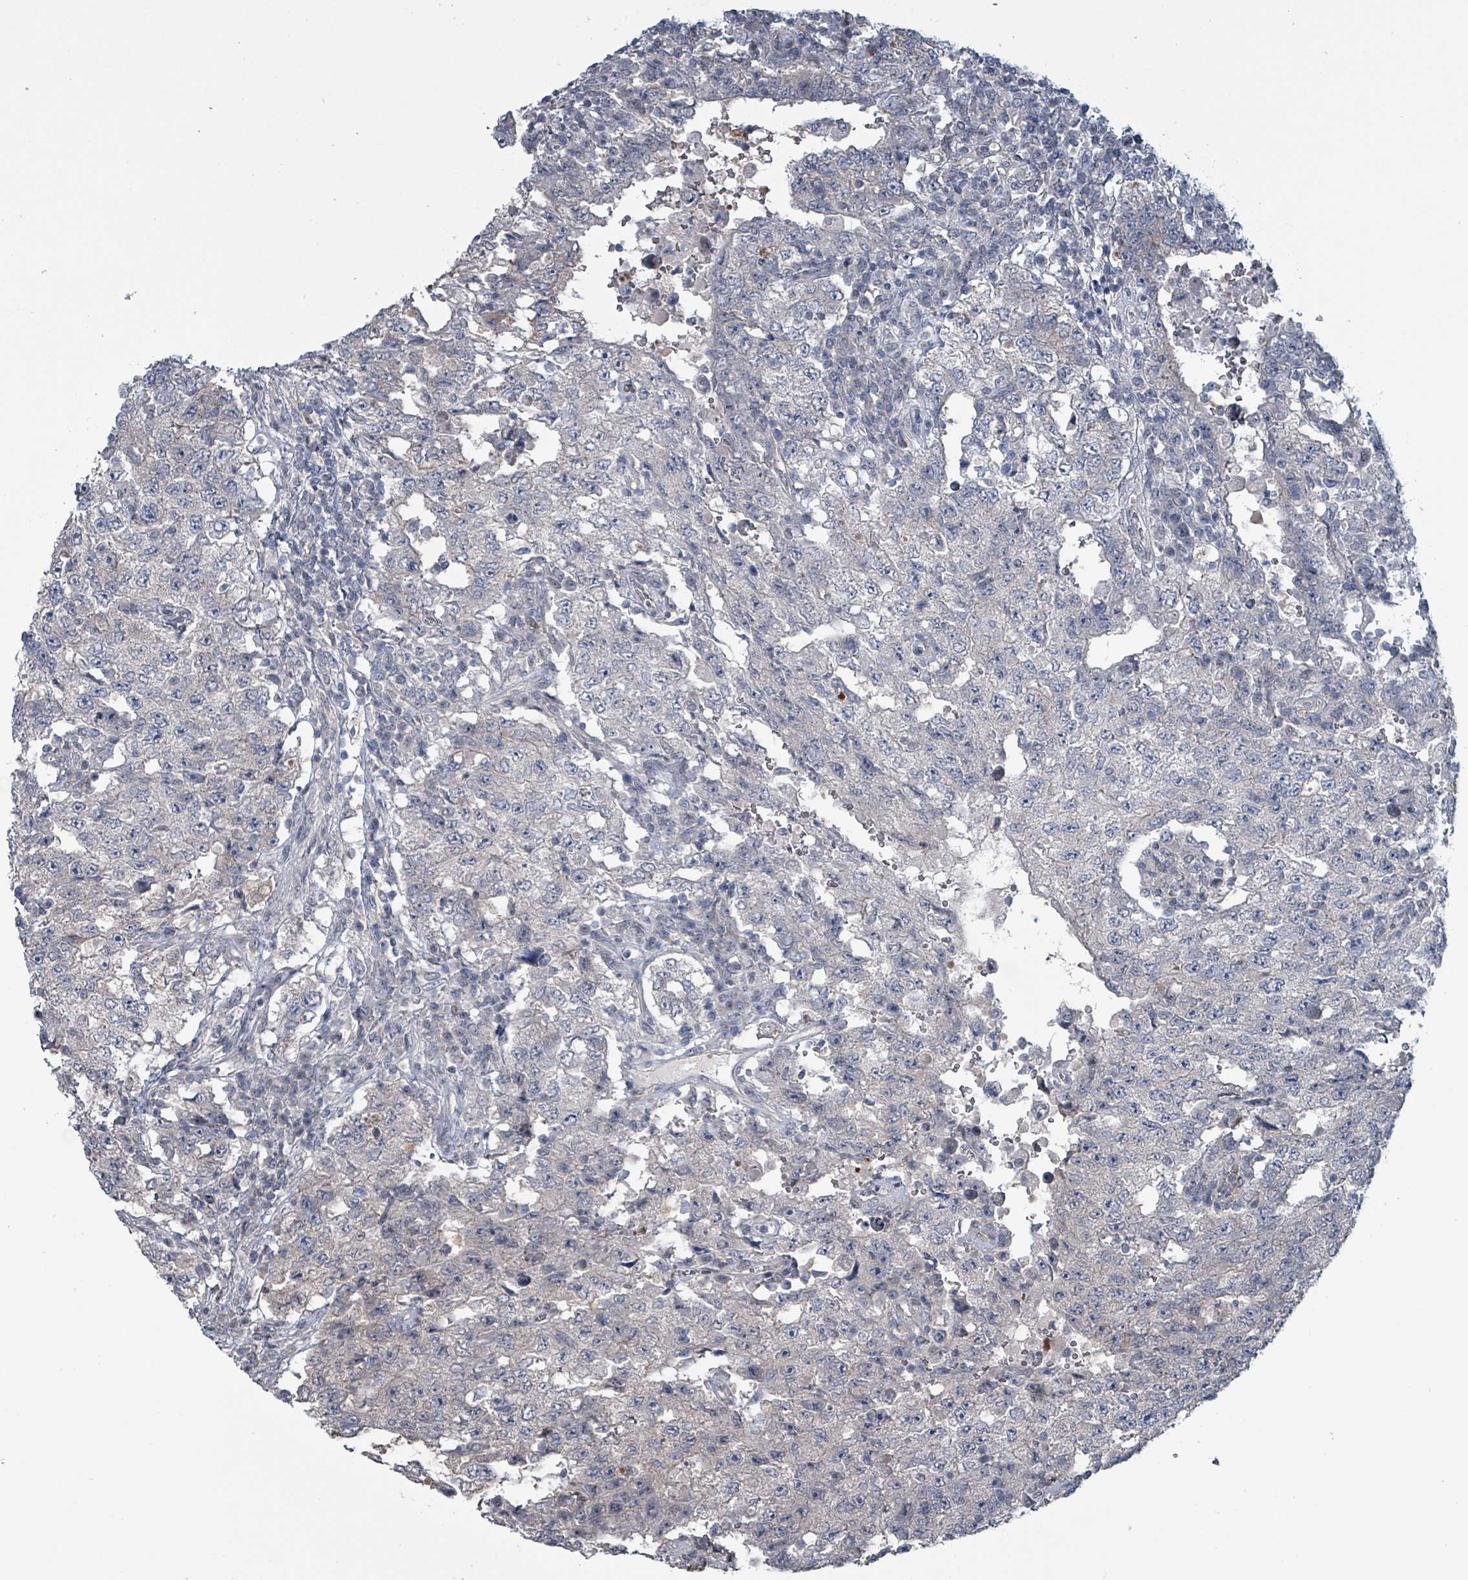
{"staining": {"intensity": "negative", "quantity": "none", "location": "none"}, "tissue": "testis cancer", "cell_type": "Tumor cells", "image_type": "cancer", "snomed": [{"axis": "morphology", "description": "Carcinoma, Embryonal, NOS"}, {"axis": "topography", "description": "Testis"}], "caption": "High magnification brightfield microscopy of testis embryonal carcinoma stained with DAB (3,3'-diaminobenzidine) (brown) and counterstained with hematoxylin (blue): tumor cells show no significant expression.", "gene": "BIVM", "patient": {"sex": "male", "age": 26}}